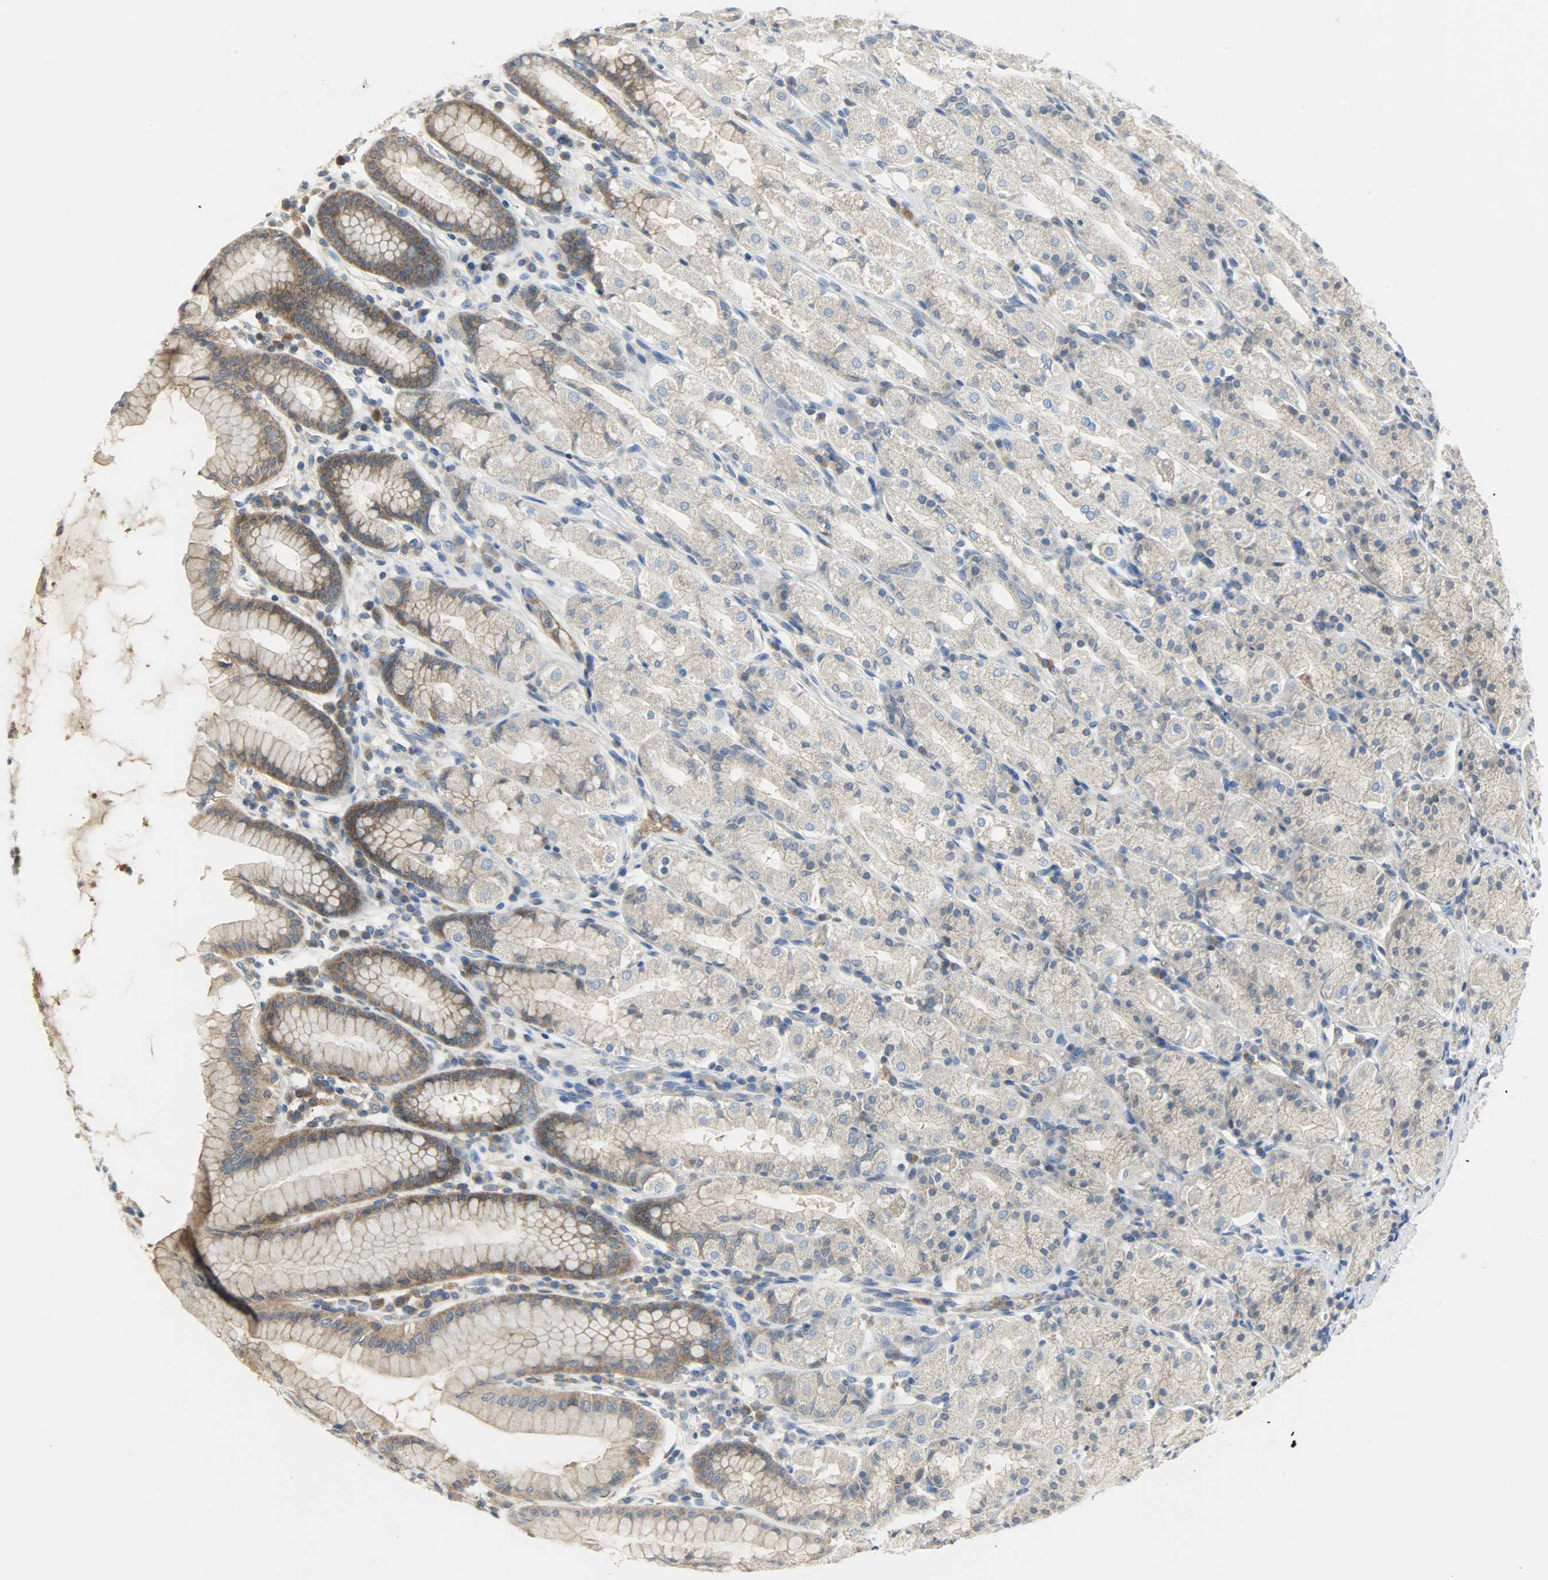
{"staining": {"intensity": "moderate", "quantity": ">75%", "location": "cytoplasmic/membranous"}, "tissue": "stomach", "cell_type": "Glandular cells", "image_type": "normal", "snomed": [{"axis": "morphology", "description": "Normal tissue, NOS"}, {"axis": "topography", "description": "Stomach, upper"}], "caption": "Immunohistochemistry (IHC) photomicrograph of normal stomach: human stomach stained using immunohistochemistry shows medium levels of moderate protein expression localized specifically in the cytoplasmic/membranous of glandular cells, appearing as a cytoplasmic/membranous brown color.", "gene": "TRIM21", "patient": {"sex": "male", "age": 68}}